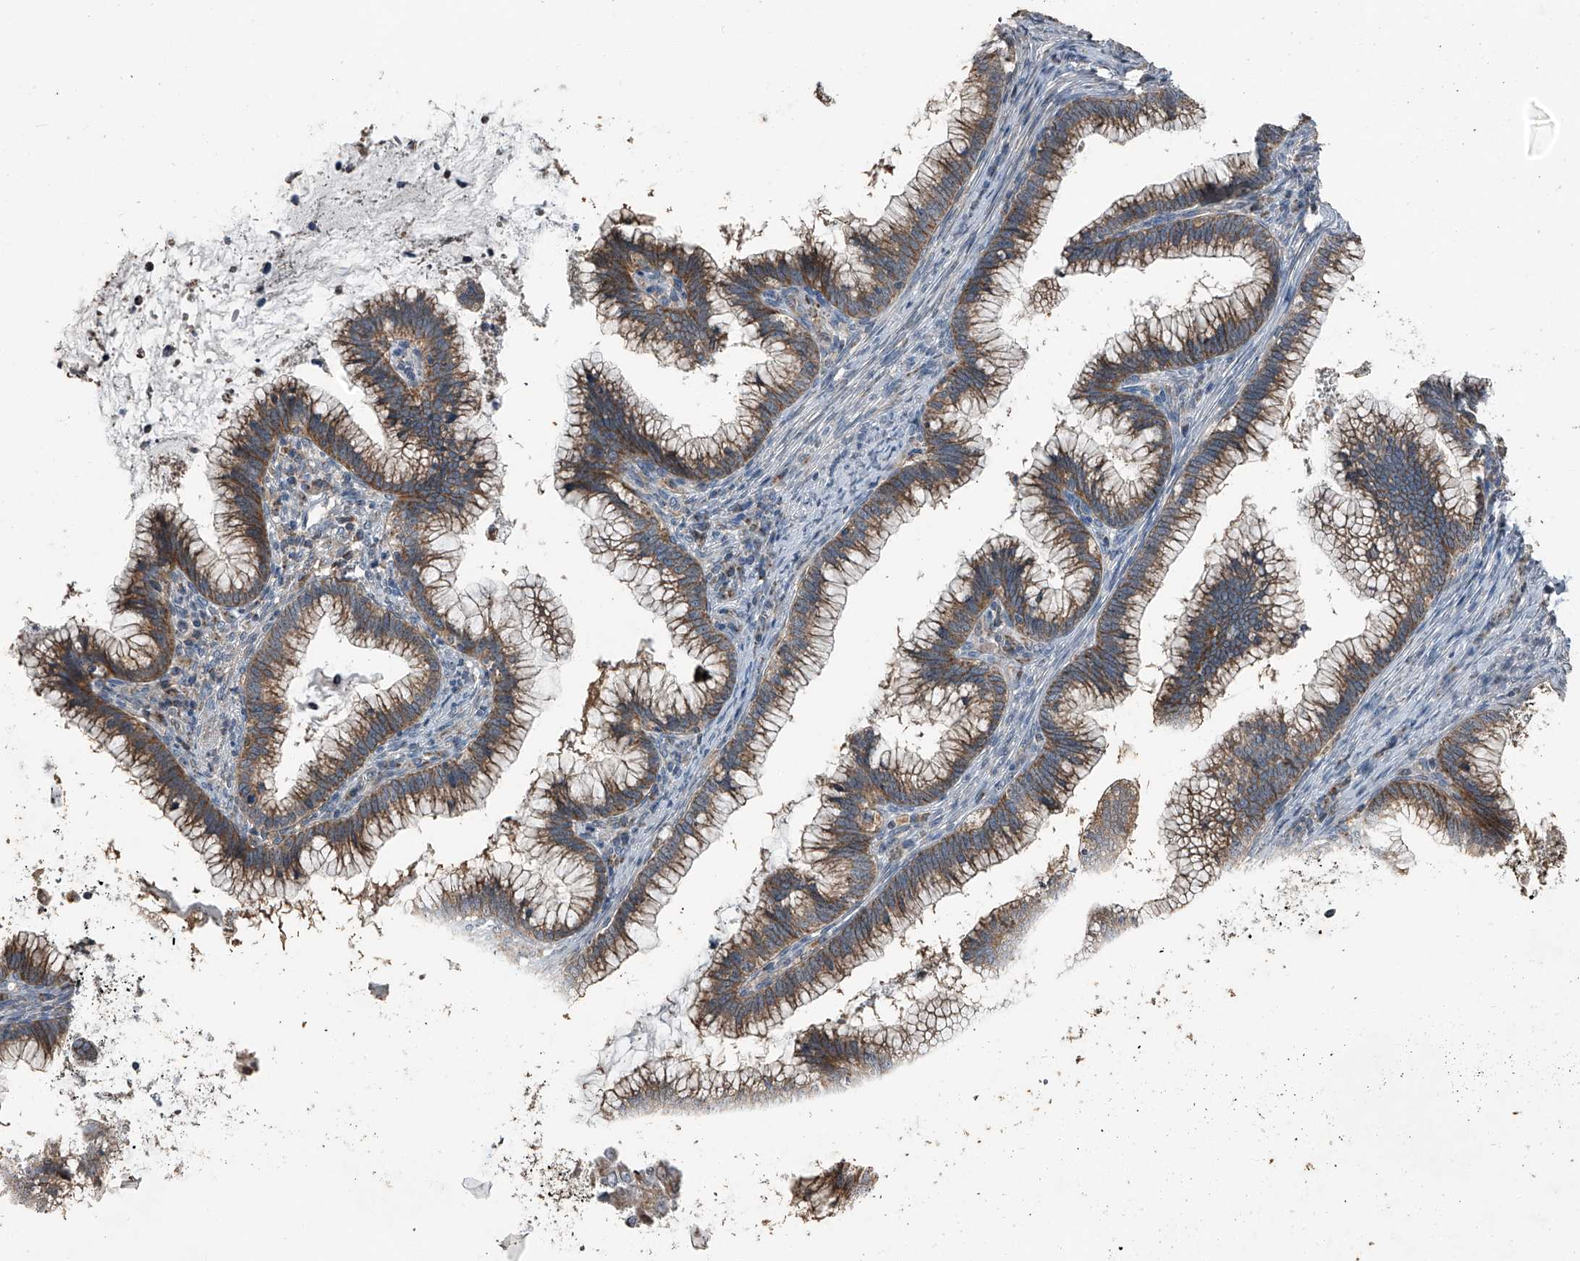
{"staining": {"intensity": "moderate", "quantity": ">75%", "location": "cytoplasmic/membranous"}, "tissue": "cervical cancer", "cell_type": "Tumor cells", "image_type": "cancer", "snomed": [{"axis": "morphology", "description": "Adenocarcinoma, NOS"}, {"axis": "topography", "description": "Cervix"}], "caption": "Cervical adenocarcinoma stained for a protein reveals moderate cytoplasmic/membranous positivity in tumor cells. The staining was performed using DAB (3,3'-diaminobenzidine) to visualize the protein expression in brown, while the nuclei were stained in blue with hematoxylin (Magnification: 20x).", "gene": "CHRNA7", "patient": {"sex": "female", "age": 36}}